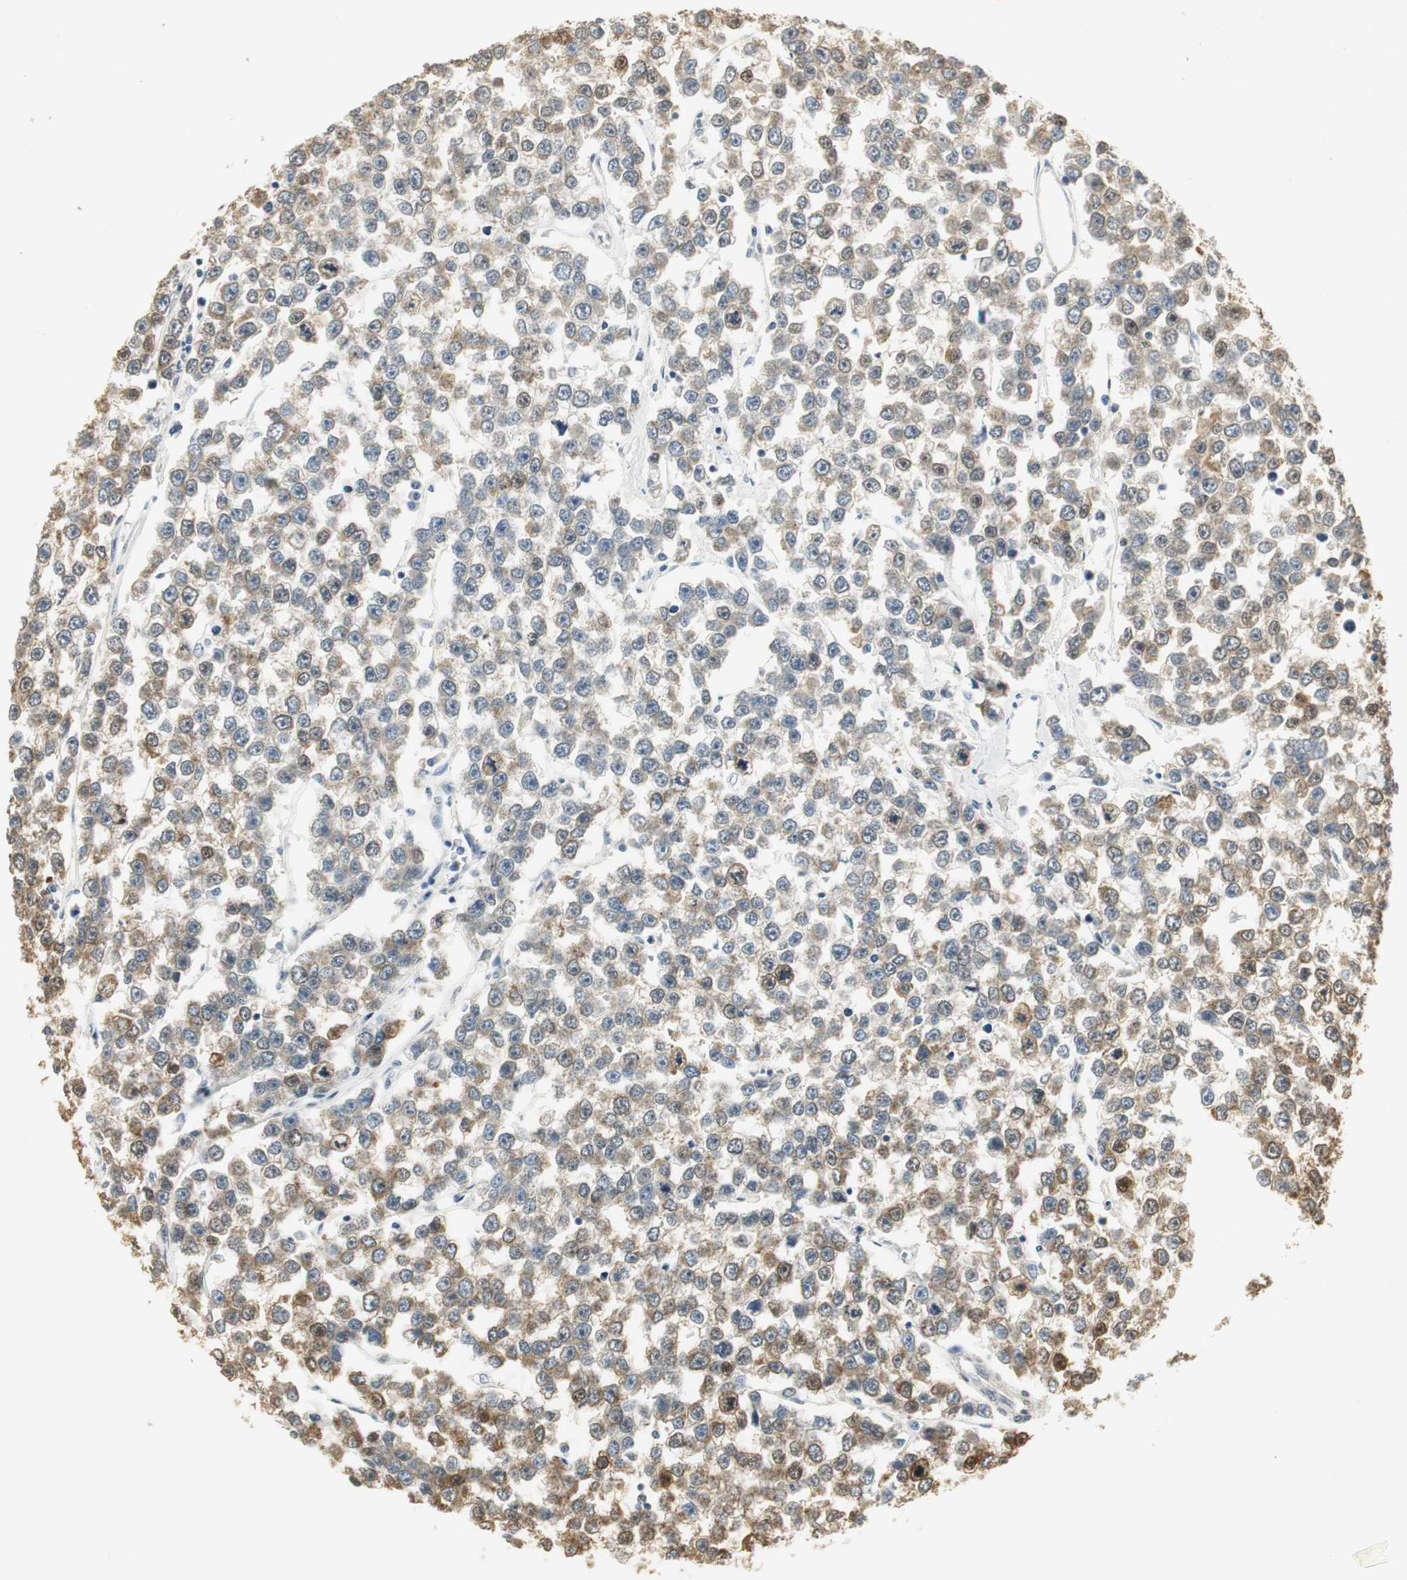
{"staining": {"intensity": "moderate", "quantity": ">75%", "location": "cytoplasmic/membranous"}, "tissue": "testis cancer", "cell_type": "Tumor cells", "image_type": "cancer", "snomed": [{"axis": "morphology", "description": "Seminoma, NOS"}, {"axis": "morphology", "description": "Carcinoma, Embryonal, NOS"}, {"axis": "topography", "description": "Testis"}], "caption": "Brown immunohistochemical staining in human testis cancer shows moderate cytoplasmic/membranous staining in approximately >75% of tumor cells.", "gene": "CCT5", "patient": {"sex": "male", "age": 52}}